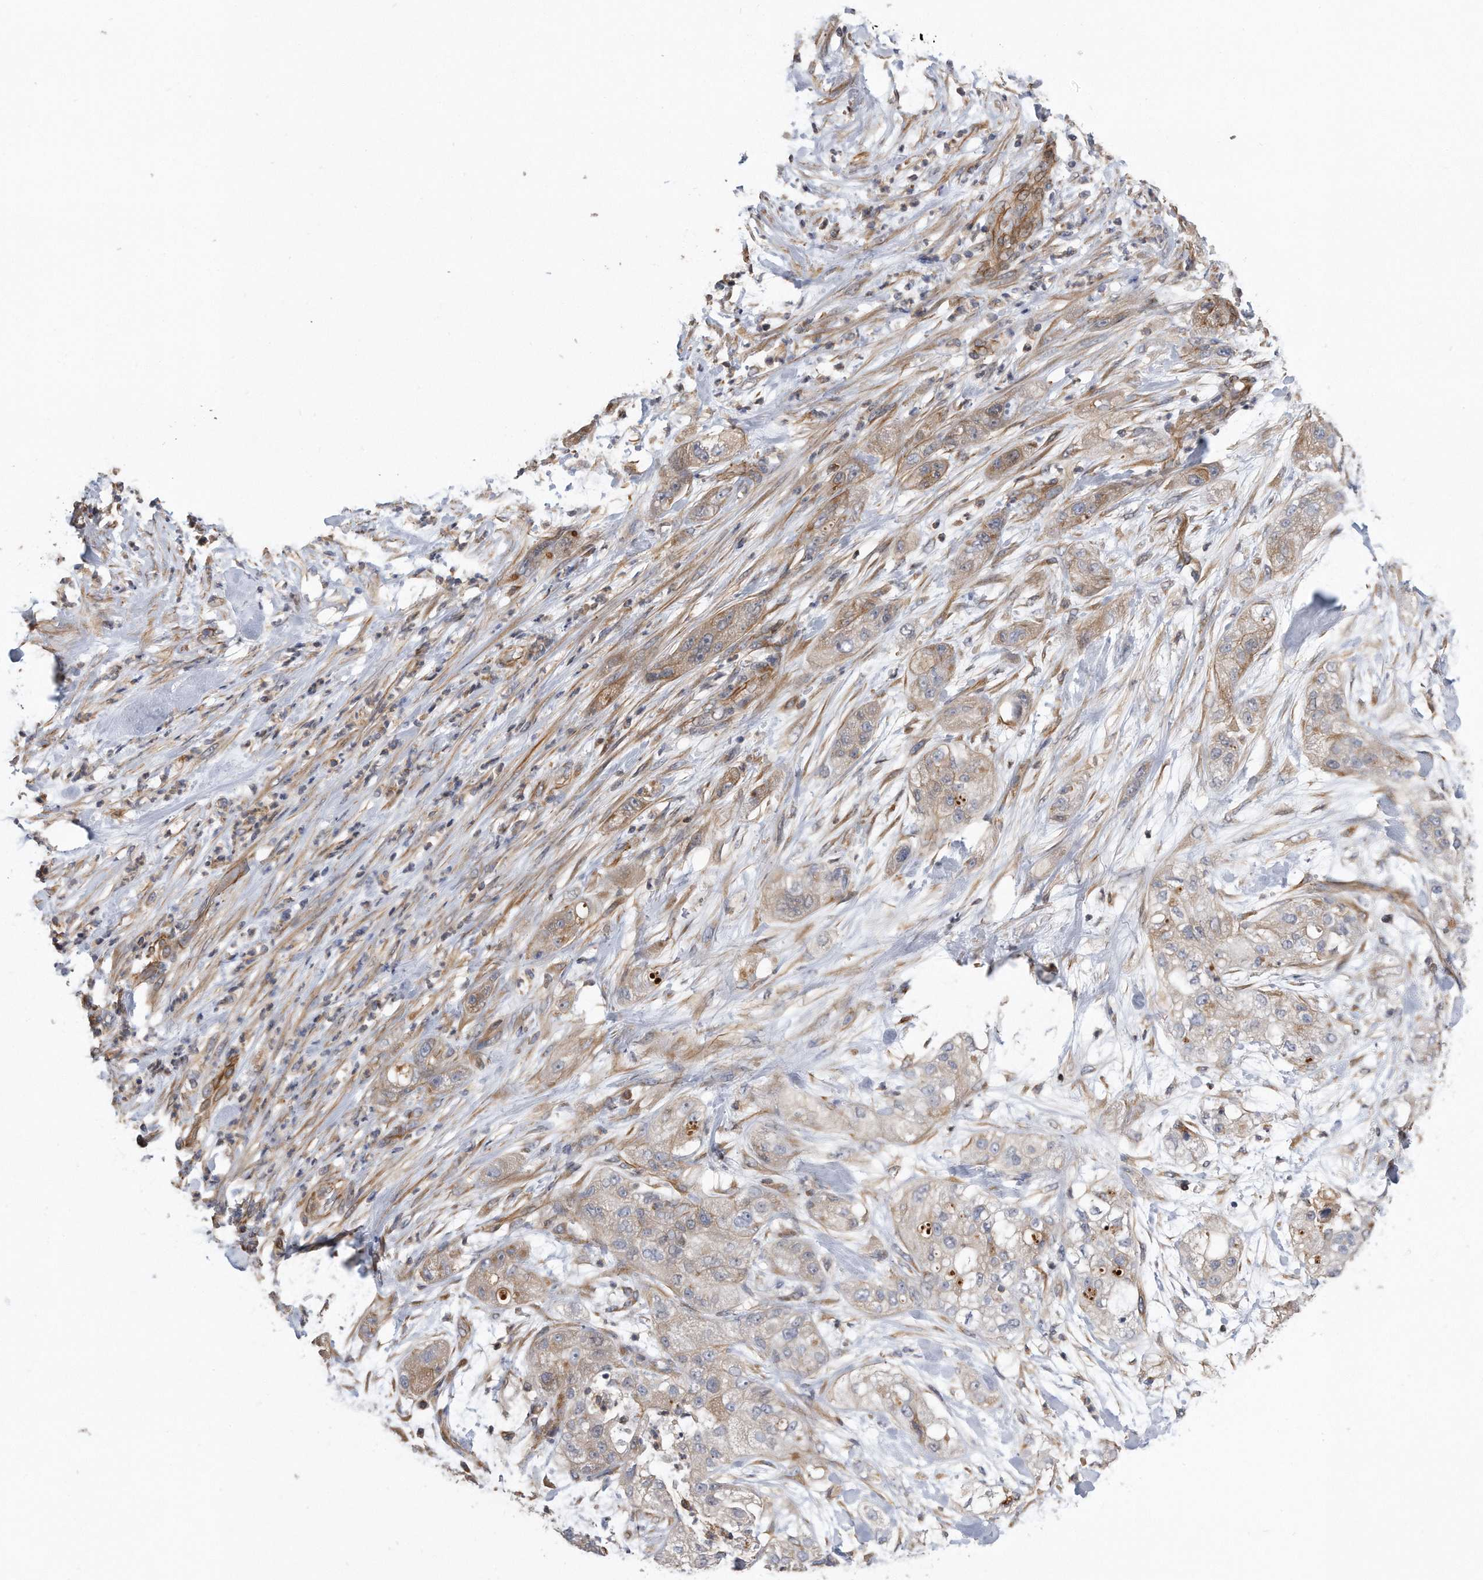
{"staining": {"intensity": "weak", "quantity": ">75%", "location": "cytoplasmic/membranous"}, "tissue": "pancreatic cancer", "cell_type": "Tumor cells", "image_type": "cancer", "snomed": [{"axis": "morphology", "description": "Adenocarcinoma, NOS"}, {"axis": "topography", "description": "Pancreas"}], "caption": "Weak cytoplasmic/membranous protein positivity is appreciated in approximately >75% of tumor cells in adenocarcinoma (pancreatic).", "gene": "GPC1", "patient": {"sex": "female", "age": 78}}